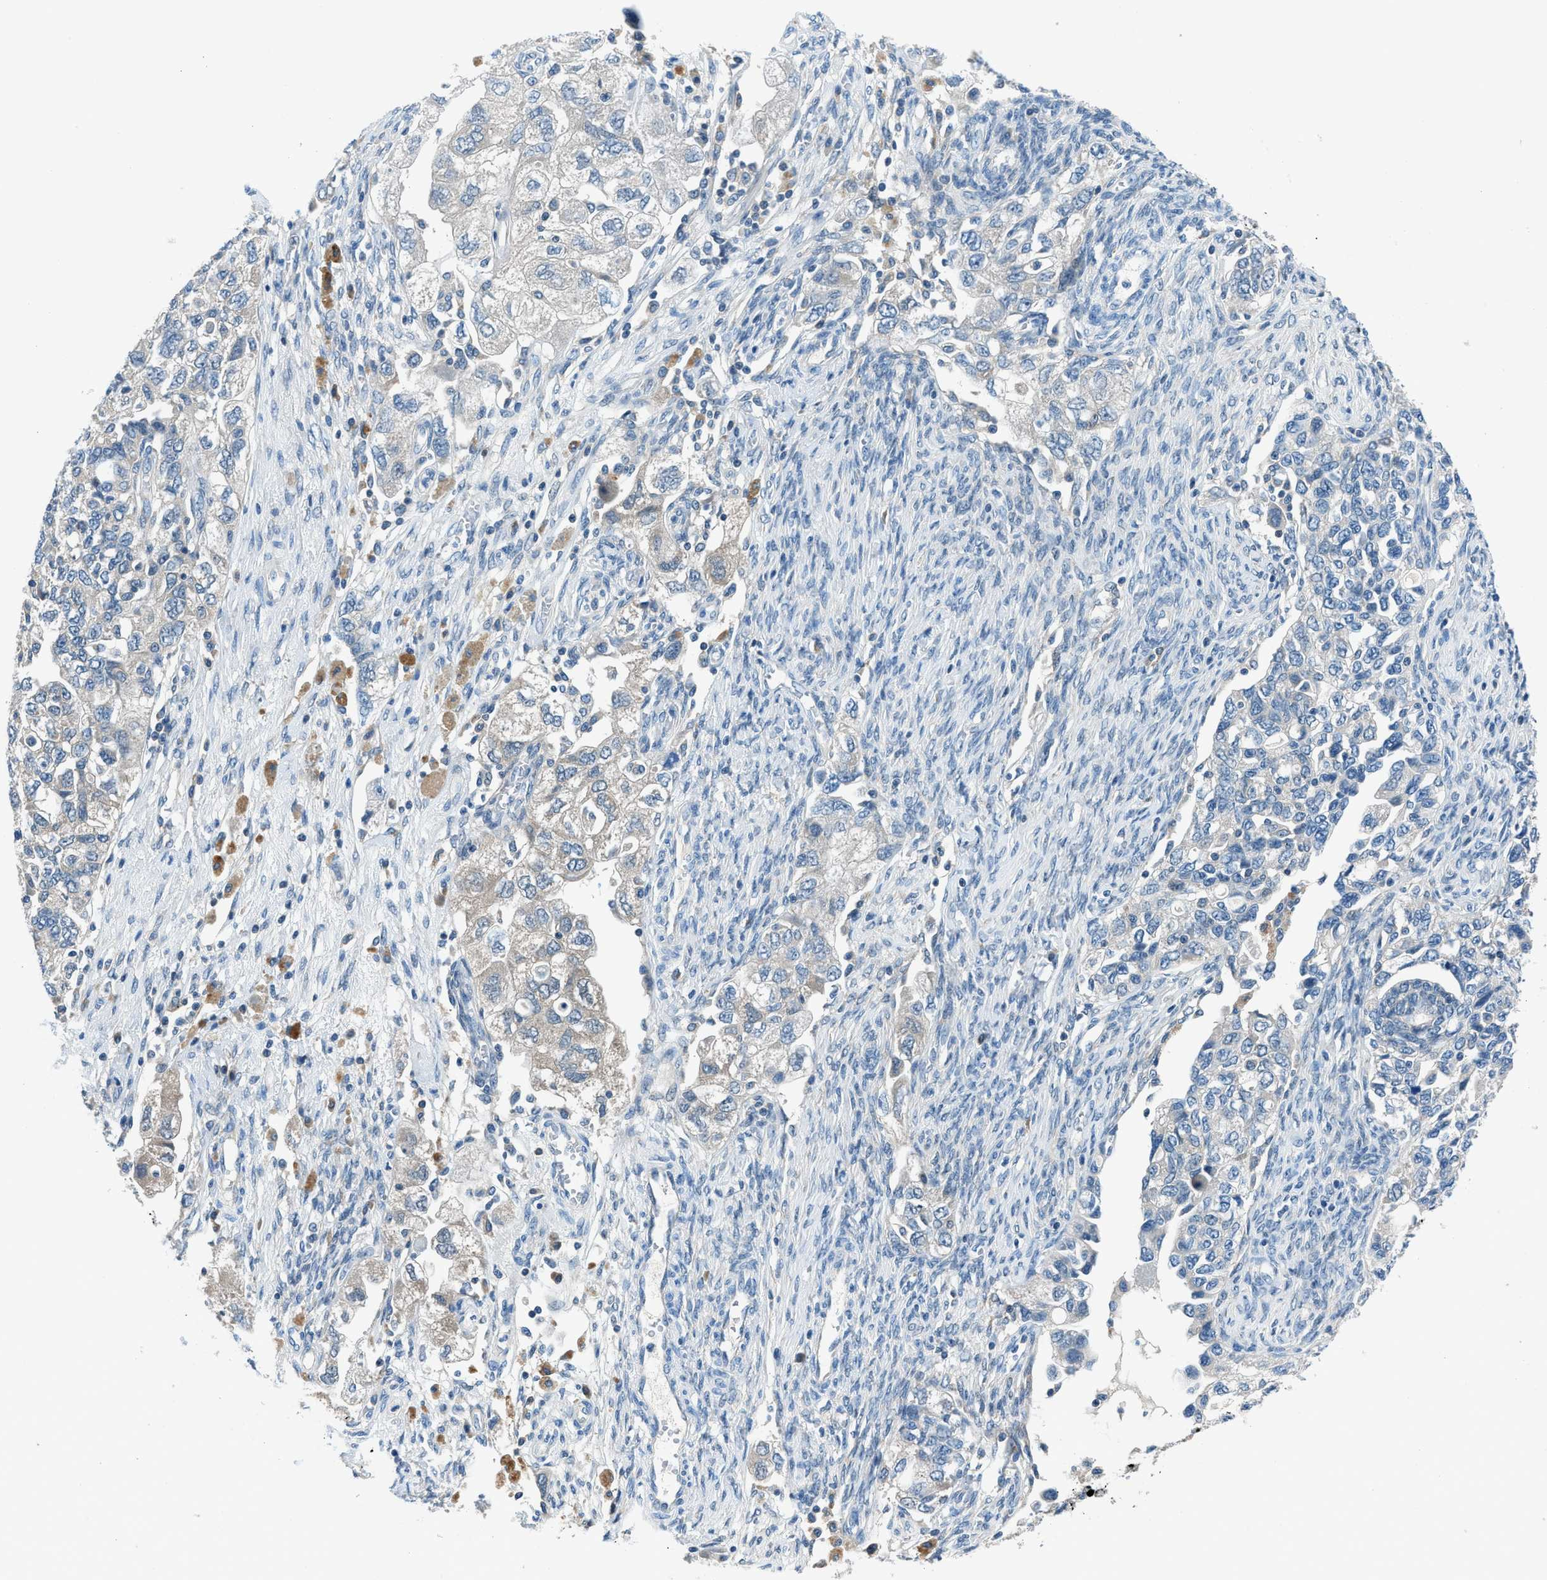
{"staining": {"intensity": "negative", "quantity": "none", "location": "none"}, "tissue": "ovarian cancer", "cell_type": "Tumor cells", "image_type": "cancer", "snomed": [{"axis": "morphology", "description": "Carcinoma, NOS"}, {"axis": "morphology", "description": "Cystadenocarcinoma, serous, NOS"}, {"axis": "topography", "description": "Ovary"}], "caption": "This is an immunohistochemistry (IHC) image of ovarian carcinoma. There is no positivity in tumor cells.", "gene": "ACP1", "patient": {"sex": "female", "age": 69}}